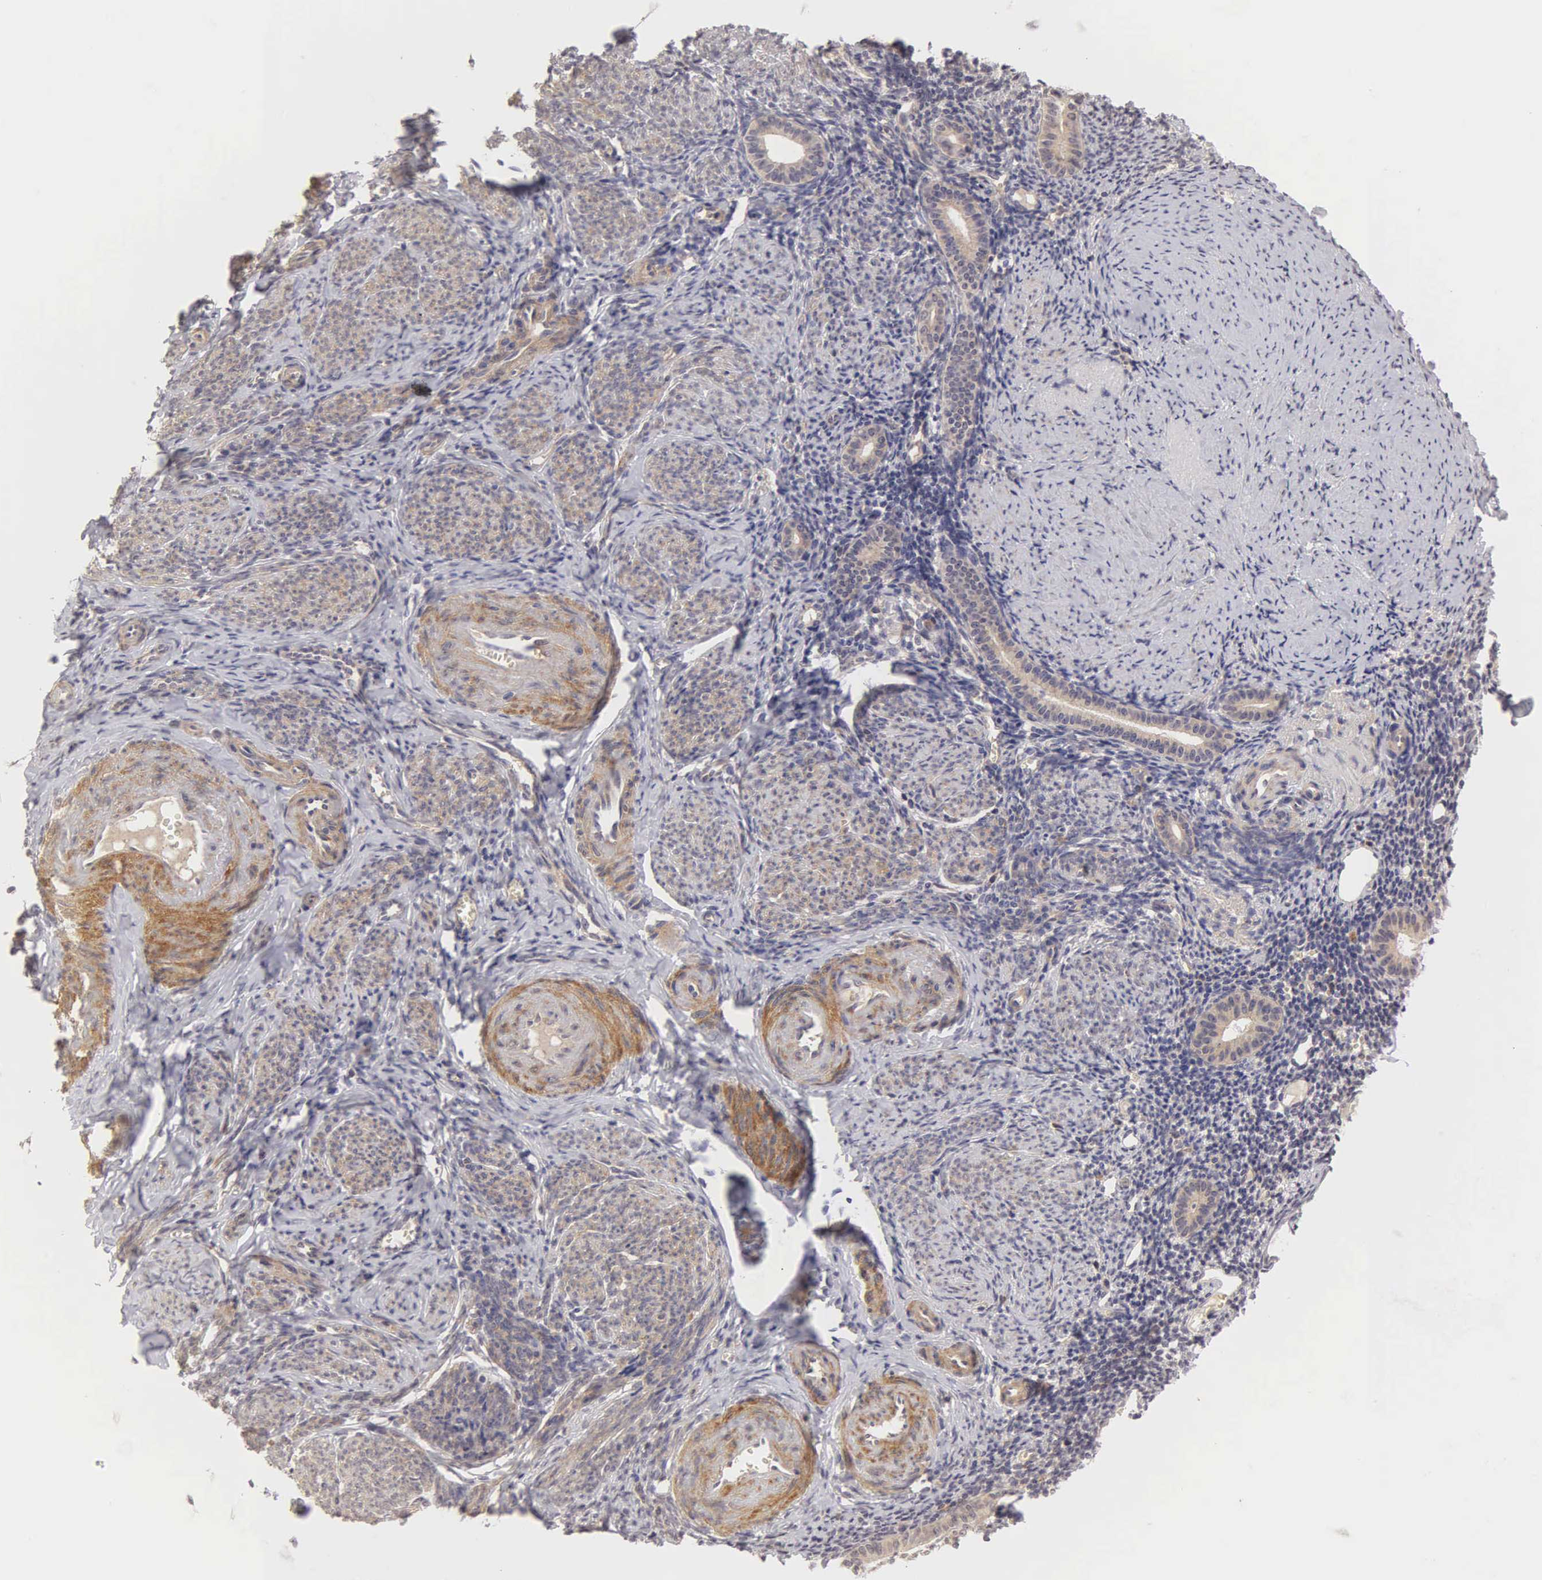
{"staining": {"intensity": "weak", "quantity": "25%-75%", "location": "cytoplasmic/membranous"}, "tissue": "endometrium", "cell_type": "Cells in endometrial stroma", "image_type": "normal", "snomed": [{"axis": "morphology", "description": "Normal tissue, NOS"}, {"axis": "morphology", "description": "Neoplasm, benign, NOS"}, {"axis": "topography", "description": "Uterus"}], "caption": "Endometrium stained with DAB immunohistochemistry shows low levels of weak cytoplasmic/membranous staining in about 25%-75% of cells in endometrial stroma. The staining was performed using DAB (3,3'-diaminobenzidine) to visualize the protein expression in brown, while the nuclei were stained in blue with hematoxylin (Magnification: 20x).", "gene": "CD1A", "patient": {"sex": "female", "age": 55}}